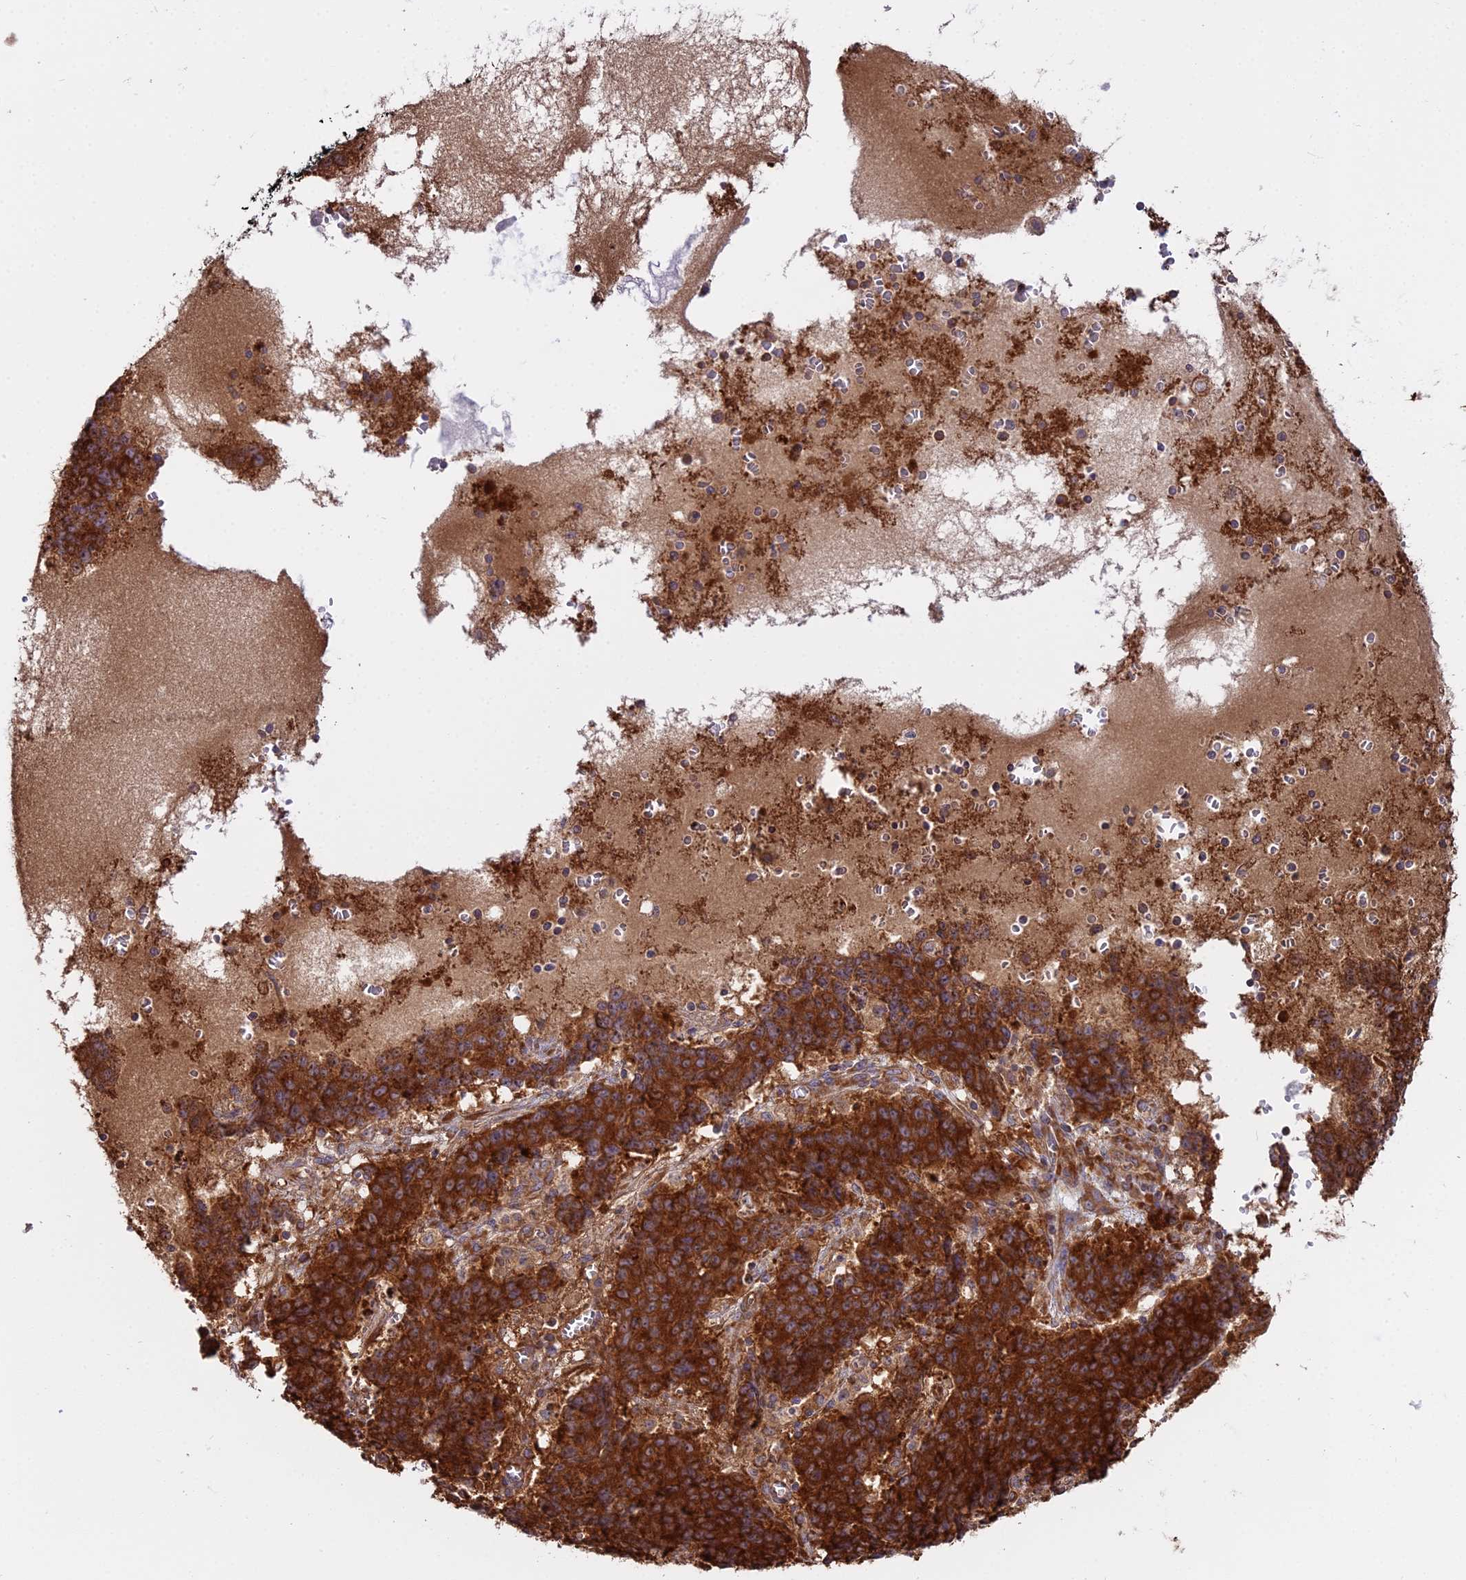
{"staining": {"intensity": "strong", "quantity": ">75%", "location": "cytoplasmic/membranous"}, "tissue": "ovarian cancer", "cell_type": "Tumor cells", "image_type": "cancer", "snomed": [{"axis": "morphology", "description": "Carcinoma, endometroid"}, {"axis": "topography", "description": "Ovary"}], "caption": "Immunohistochemistry (IHC) micrograph of ovarian cancer stained for a protein (brown), which exhibits high levels of strong cytoplasmic/membranous positivity in about >75% of tumor cells.", "gene": "RPL26", "patient": {"sex": "female", "age": 42}}